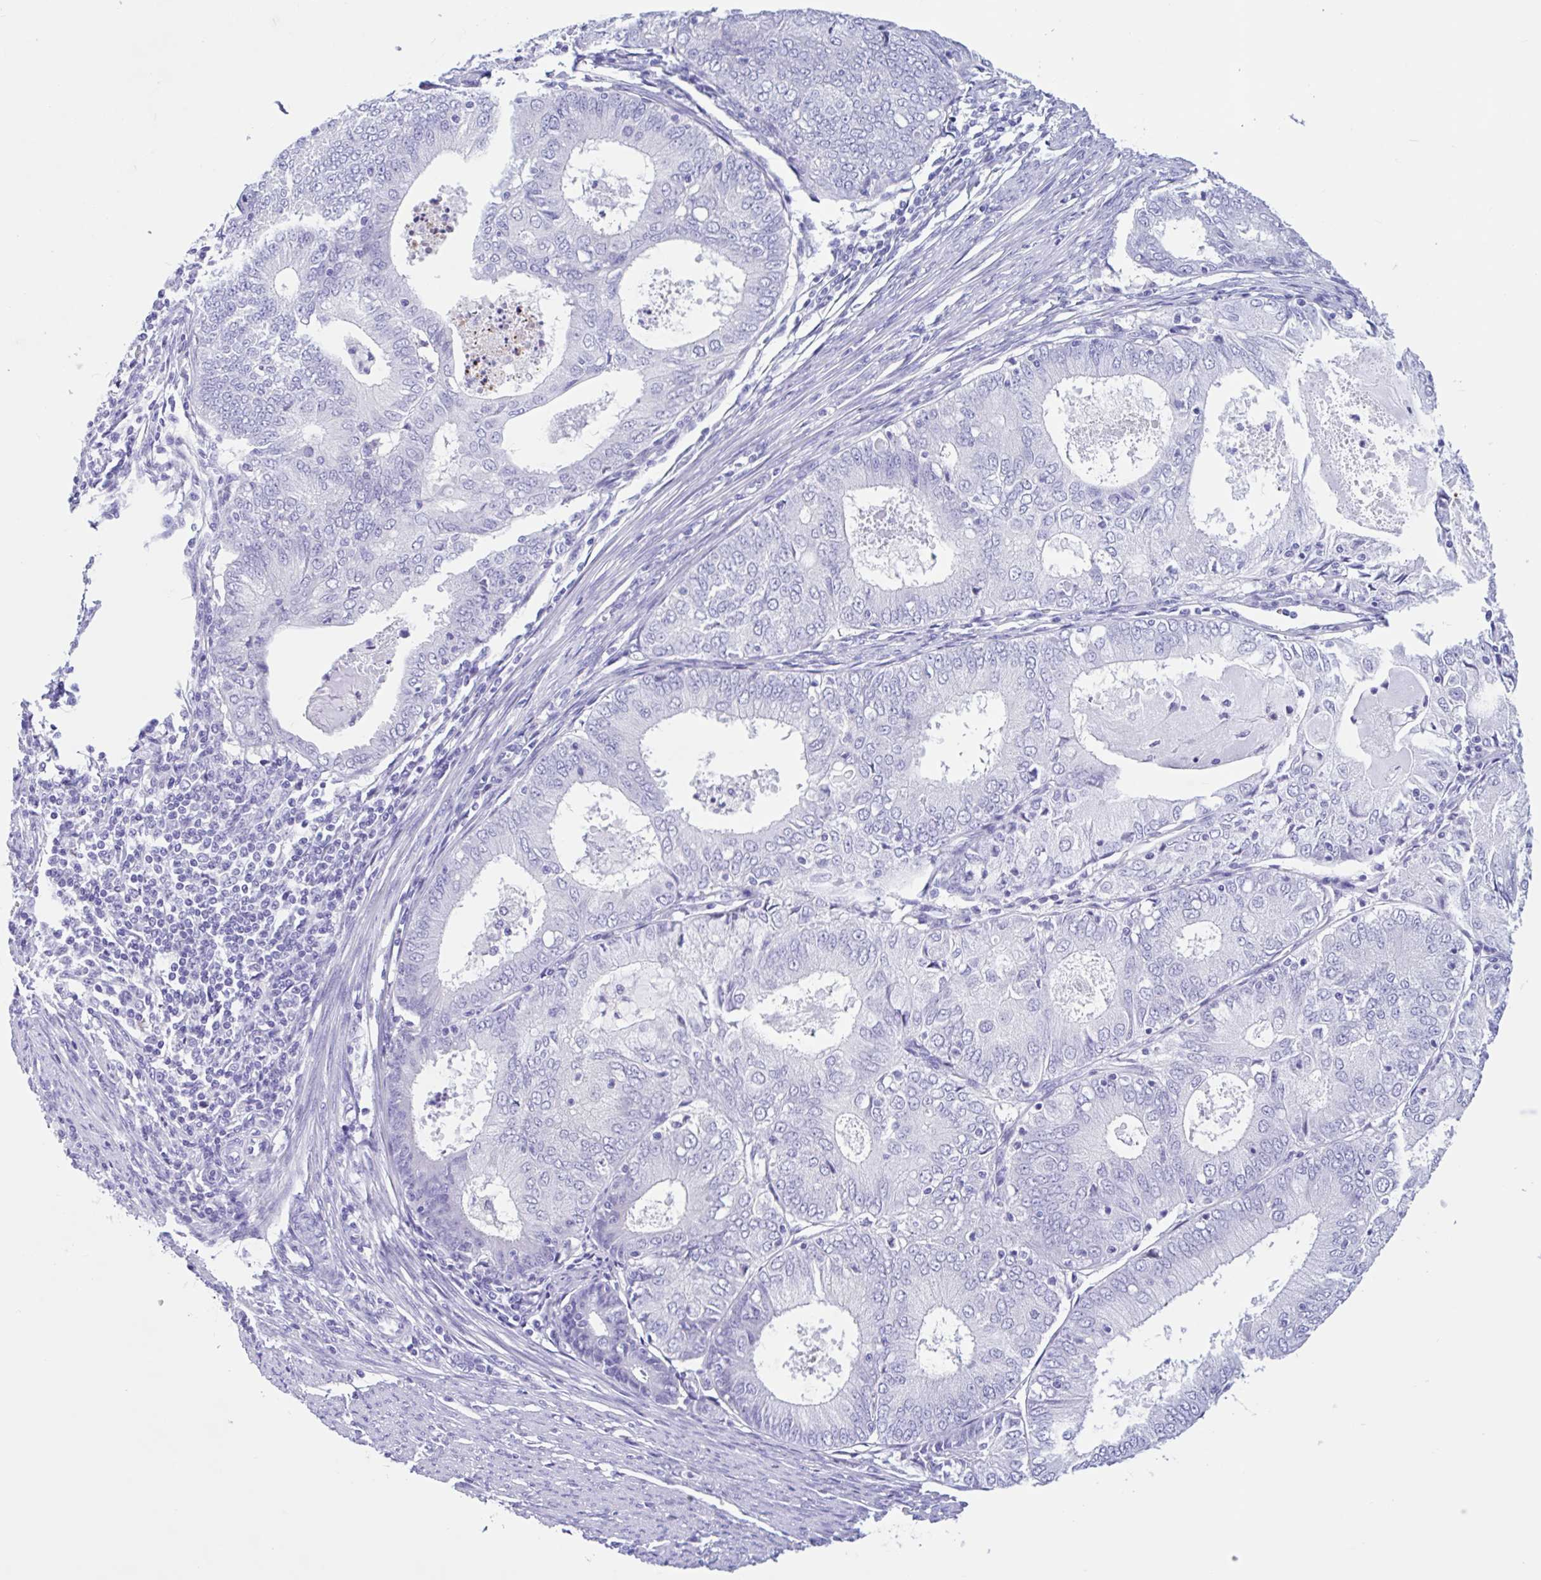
{"staining": {"intensity": "negative", "quantity": "none", "location": "none"}, "tissue": "endometrial cancer", "cell_type": "Tumor cells", "image_type": "cancer", "snomed": [{"axis": "morphology", "description": "Adenocarcinoma, NOS"}, {"axis": "topography", "description": "Endometrium"}], "caption": "Immunohistochemical staining of endometrial cancer (adenocarcinoma) demonstrates no significant staining in tumor cells.", "gene": "OR4N4", "patient": {"sex": "female", "age": 57}}